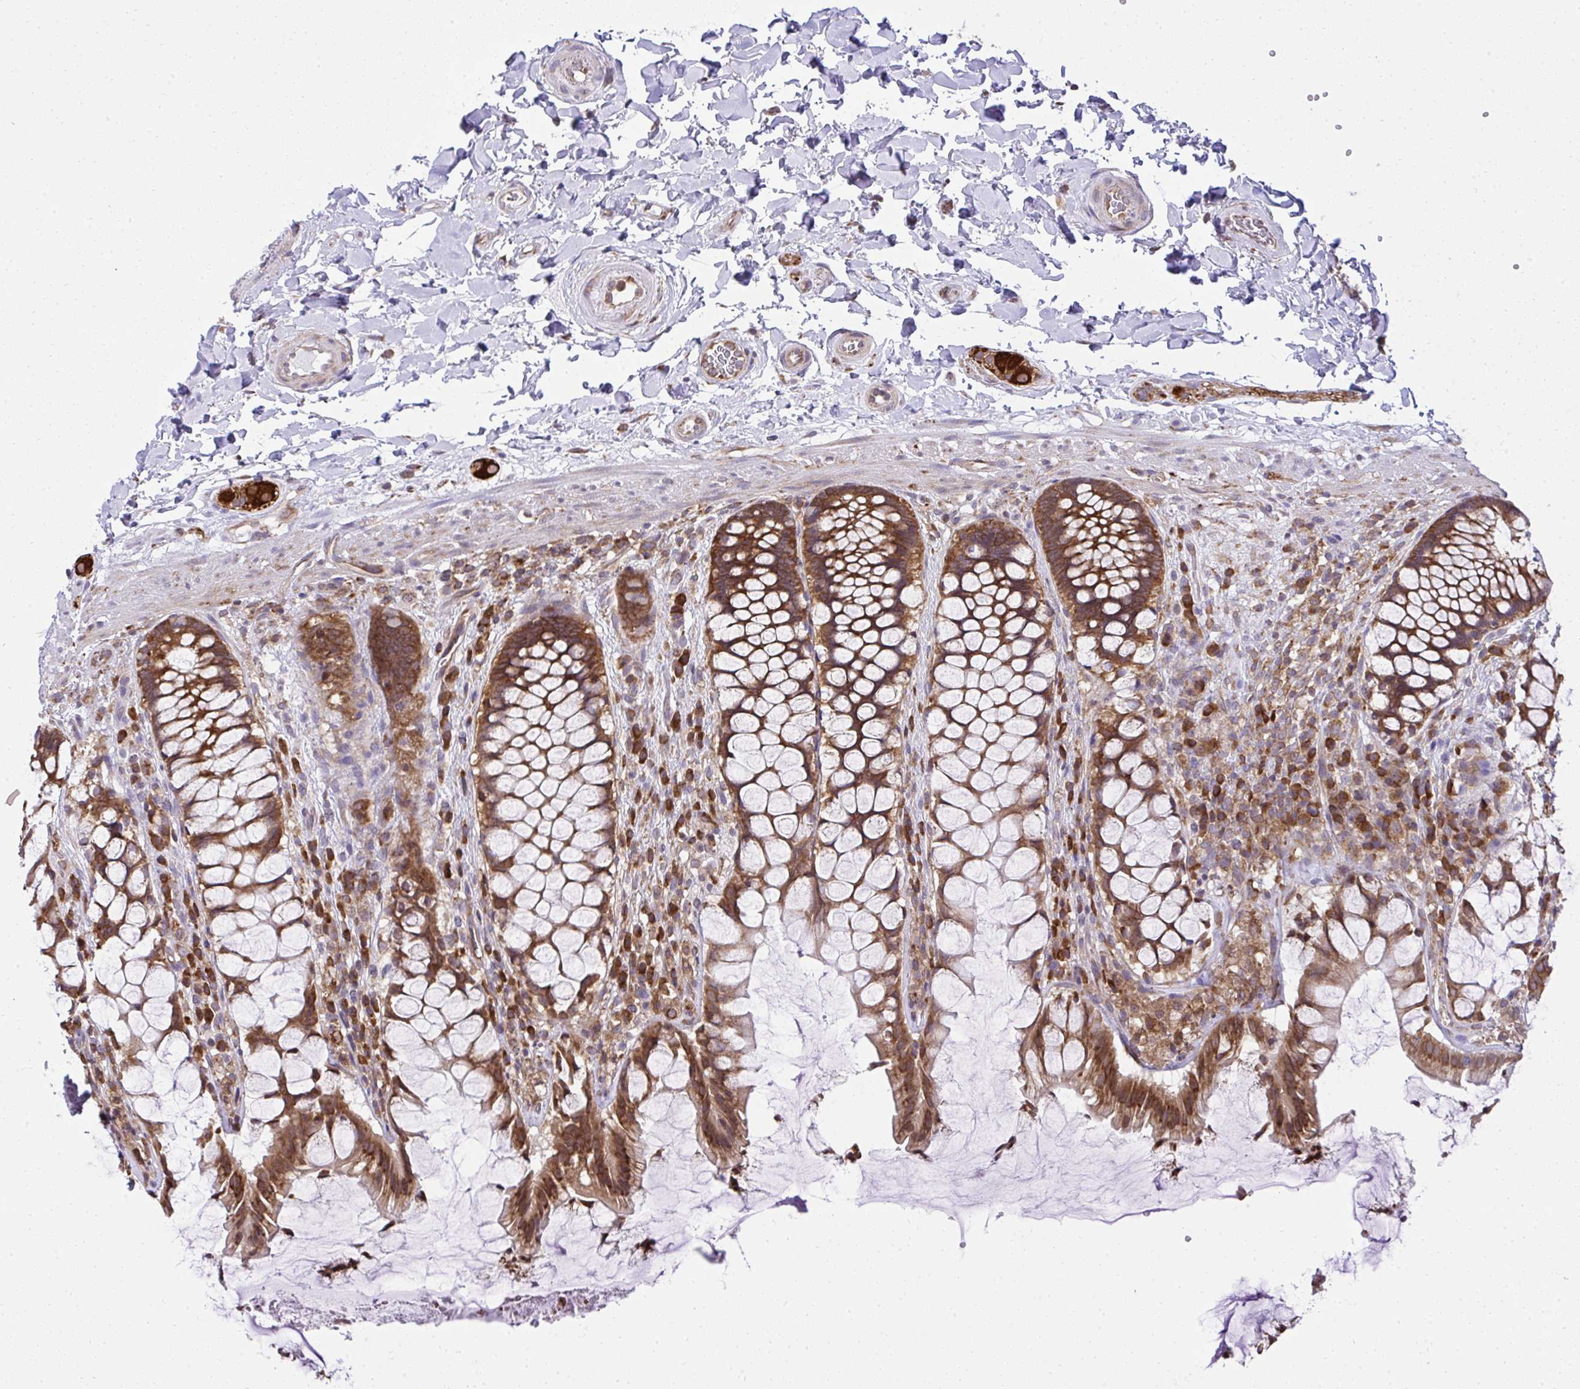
{"staining": {"intensity": "strong", "quantity": ">75%", "location": "cytoplasmic/membranous"}, "tissue": "rectum", "cell_type": "Glandular cells", "image_type": "normal", "snomed": [{"axis": "morphology", "description": "Normal tissue, NOS"}, {"axis": "topography", "description": "Rectum"}], "caption": "Immunohistochemistry image of normal rectum: human rectum stained using IHC exhibits high levels of strong protein expression localized specifically in the cytoplasmic/membranous of glandular cells, appearing as a cytoplasmic/membranous brown color.", "gene": "RPS7", "patient": {"sex": "female", "age": 58}}